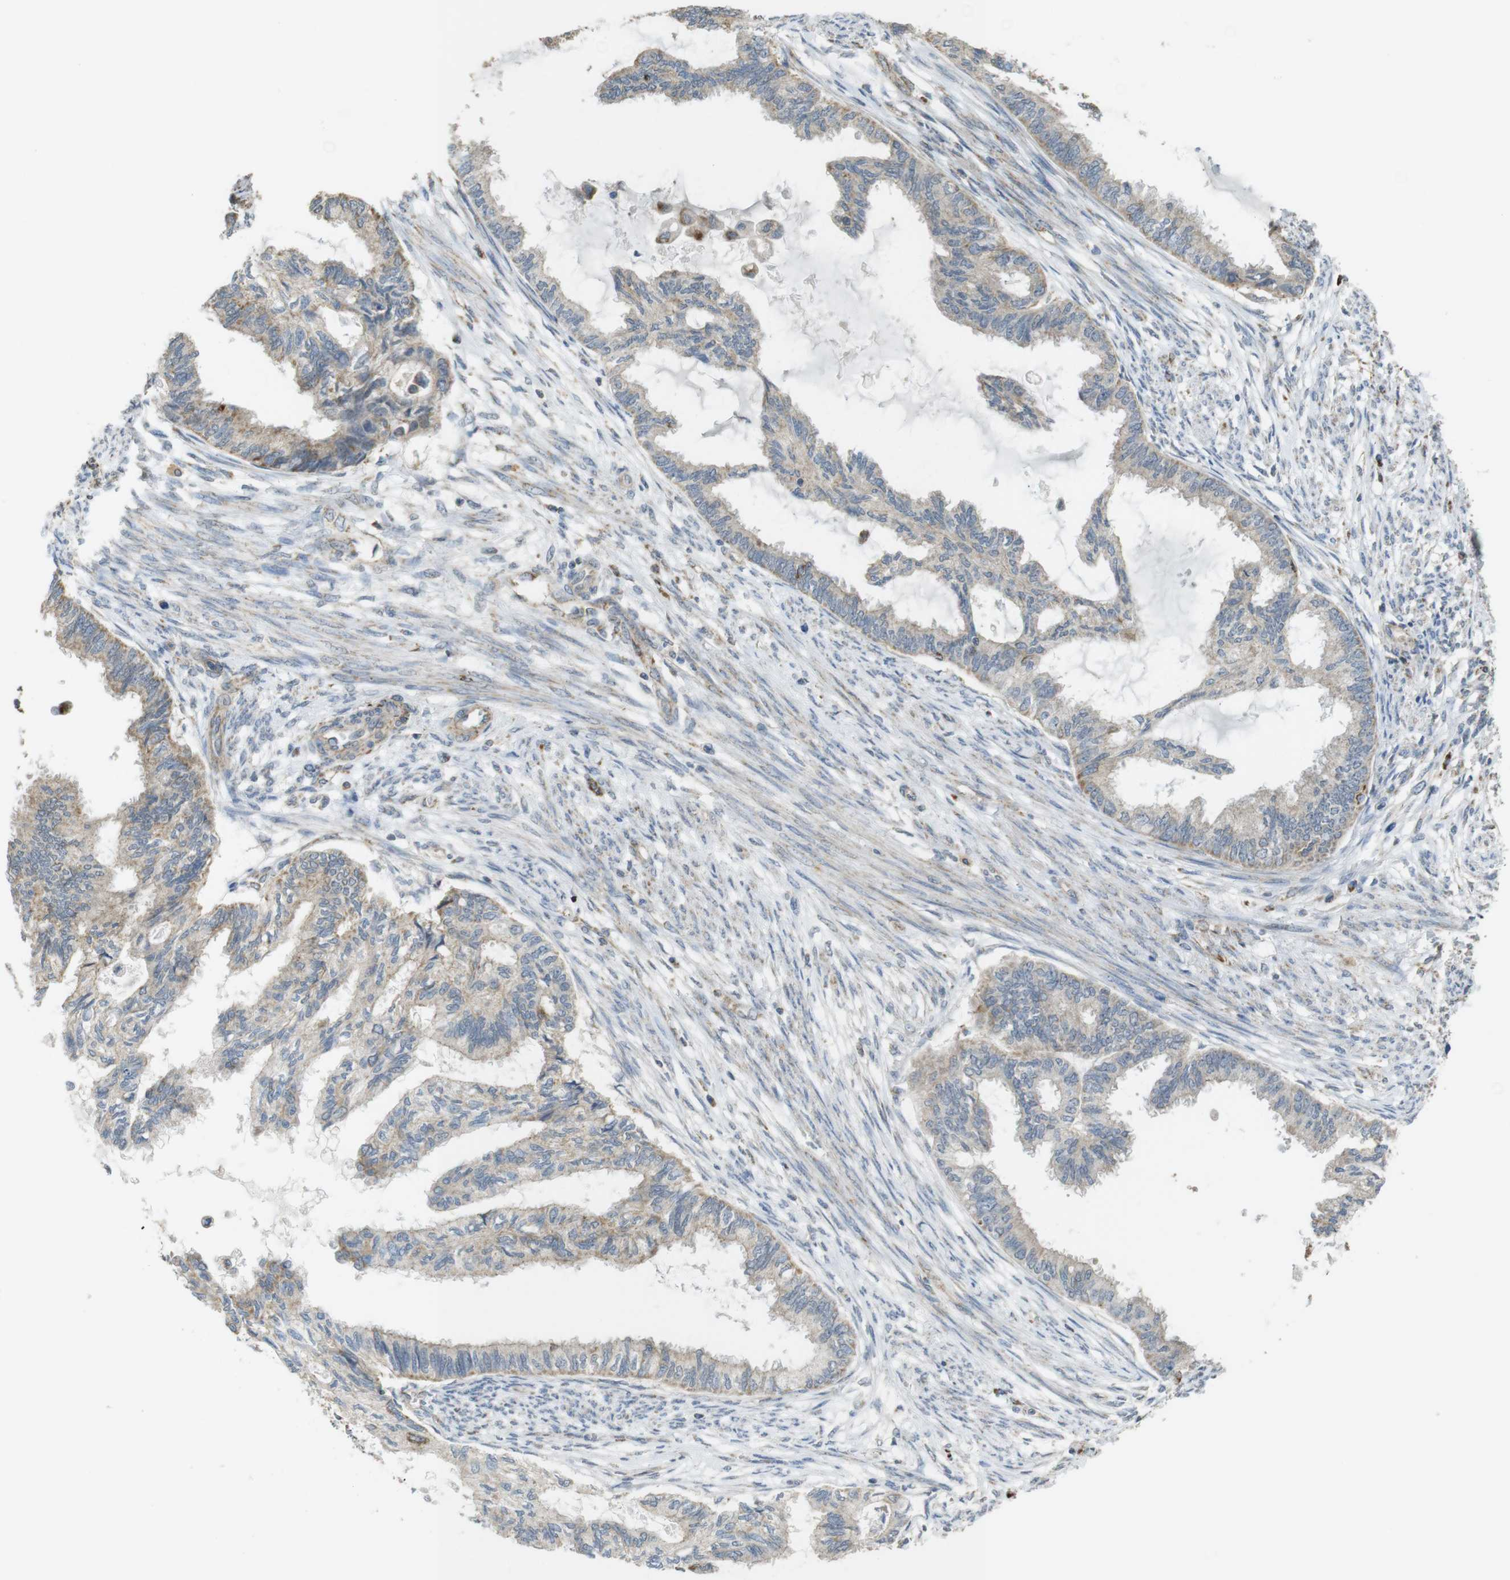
{"staining": {"intensity": "moderate", "quantity": "<25%", "location": "cytoplasmic/membranous"}, "tissue": "cervical cancer", "cell_type": "Tumor cells", "image_type": "cancer", "snomed": [{"axis": "morphology", "description": "Normal tissue, NOS"}, {"axis": "morphology", "description": "Adenocarcinoma, NOS"}, {"axis": "topography", "description": "Cervix"}, {"axis": "topography", "description": "Endometrium"}], "caption": "This photomicrograph displays adenocarcinoma (cervical) stained with immunohistochemistry to label a protein in brown. The cytoplasmic/membranous of tumor cells show moderate positivity for the protein. Nuclei are counter-stained blue.", "gene": "CALHM2", "patient": {"sex": "female", "age": 86}}